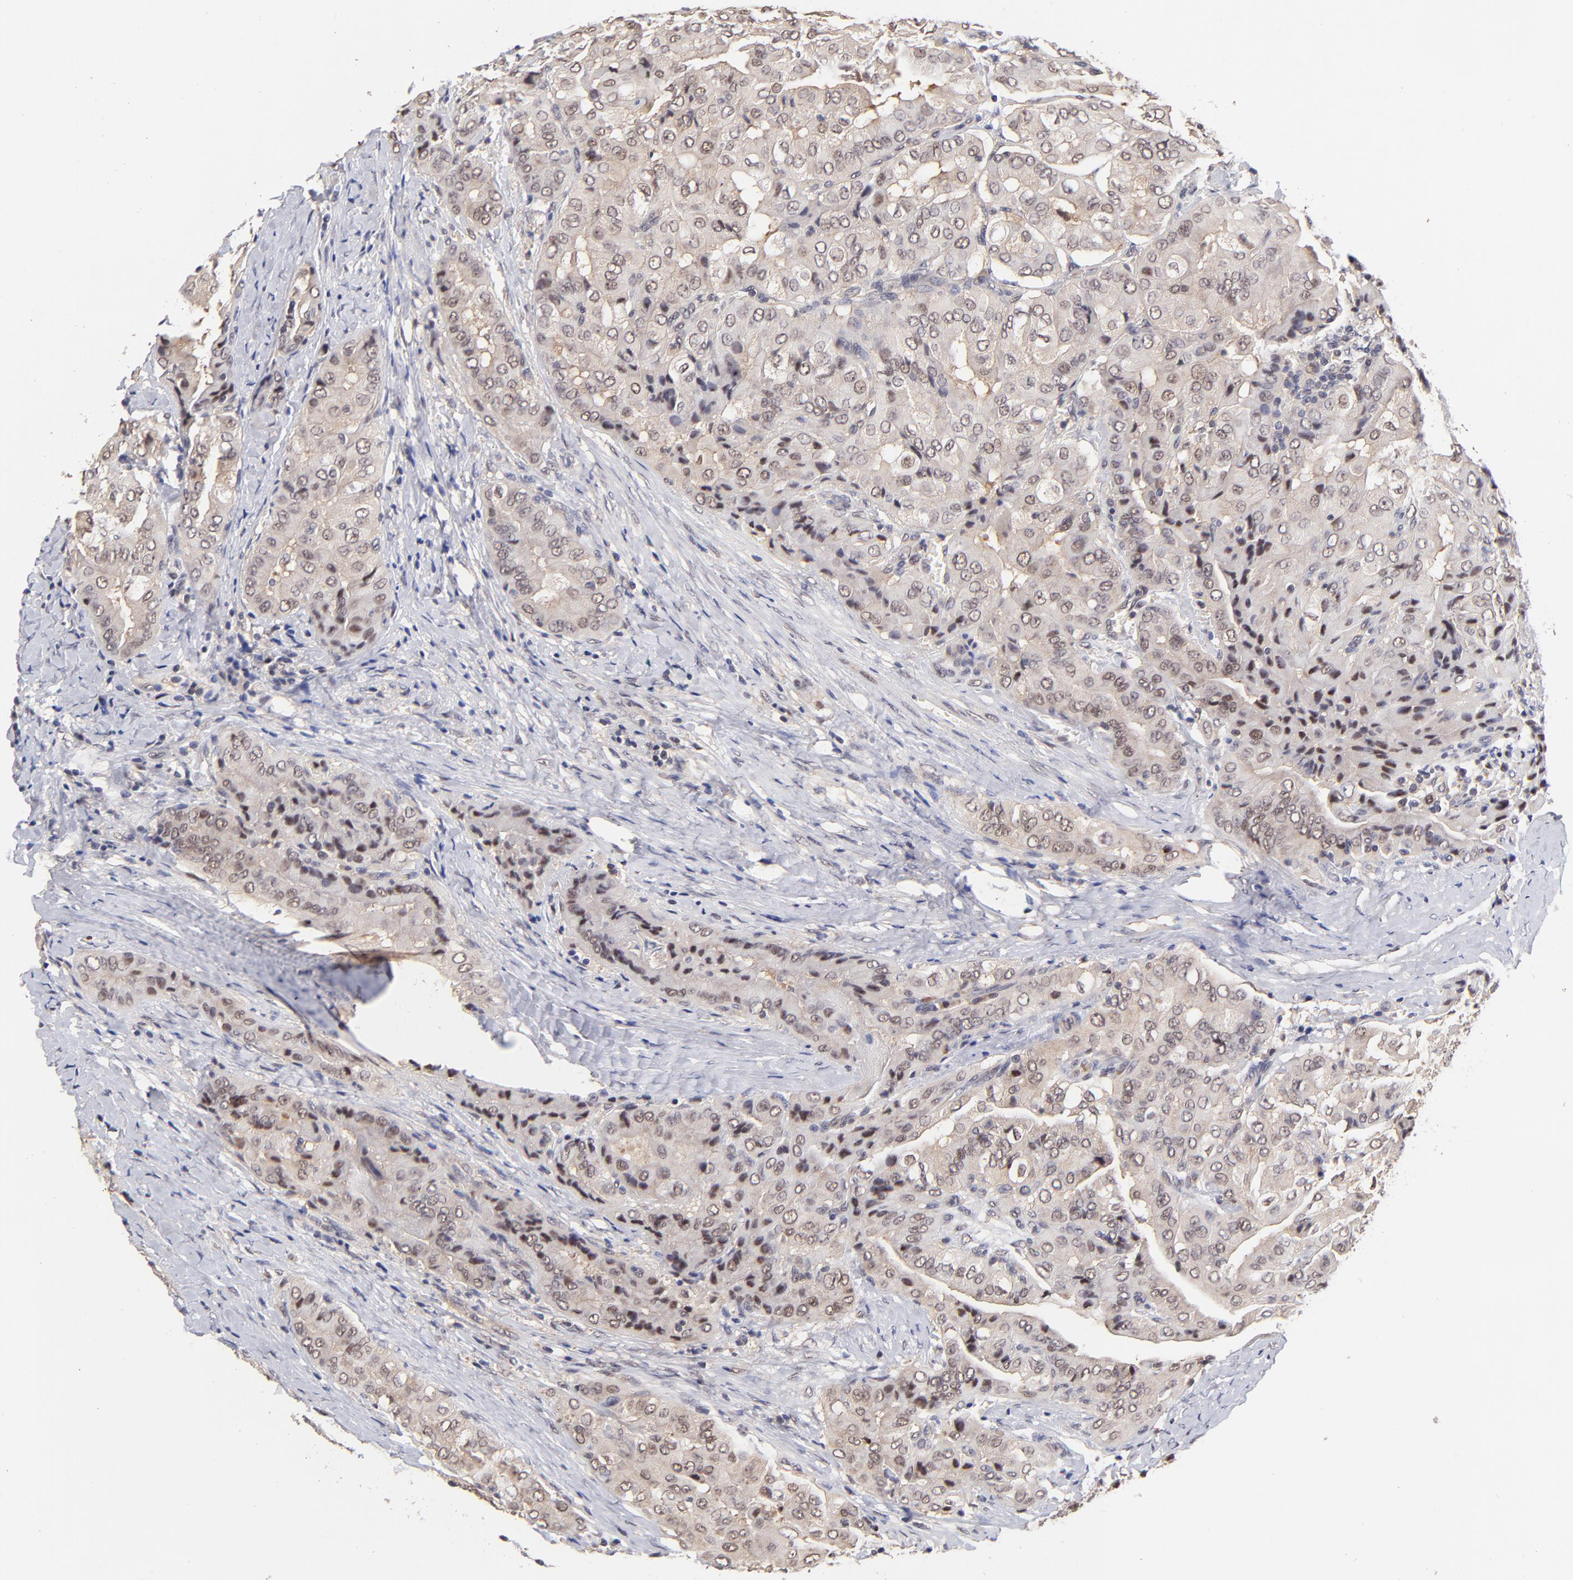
{"staining": {"intensity": "weak", "quantity": "<25%", "location": "nuclear"}, "tissue": "thyroid cancer", "cell_type": "Tumor cells", "image_type": "cancer", "snomed": [{"axis": "morphology", "description": "Papillary adenocarcinoma, NOS"}, {"axis": "topography", "description": "Thyroid gland"}], "caption": "DAB (3,3'-diaminobenzidine) immunohistochemical staining of papillary adenocarcinoma (thyroid) displays no significant positivity in tumor cells.", "gene": "PSMC4", "patient": {"sex": "female", "age": 71}}